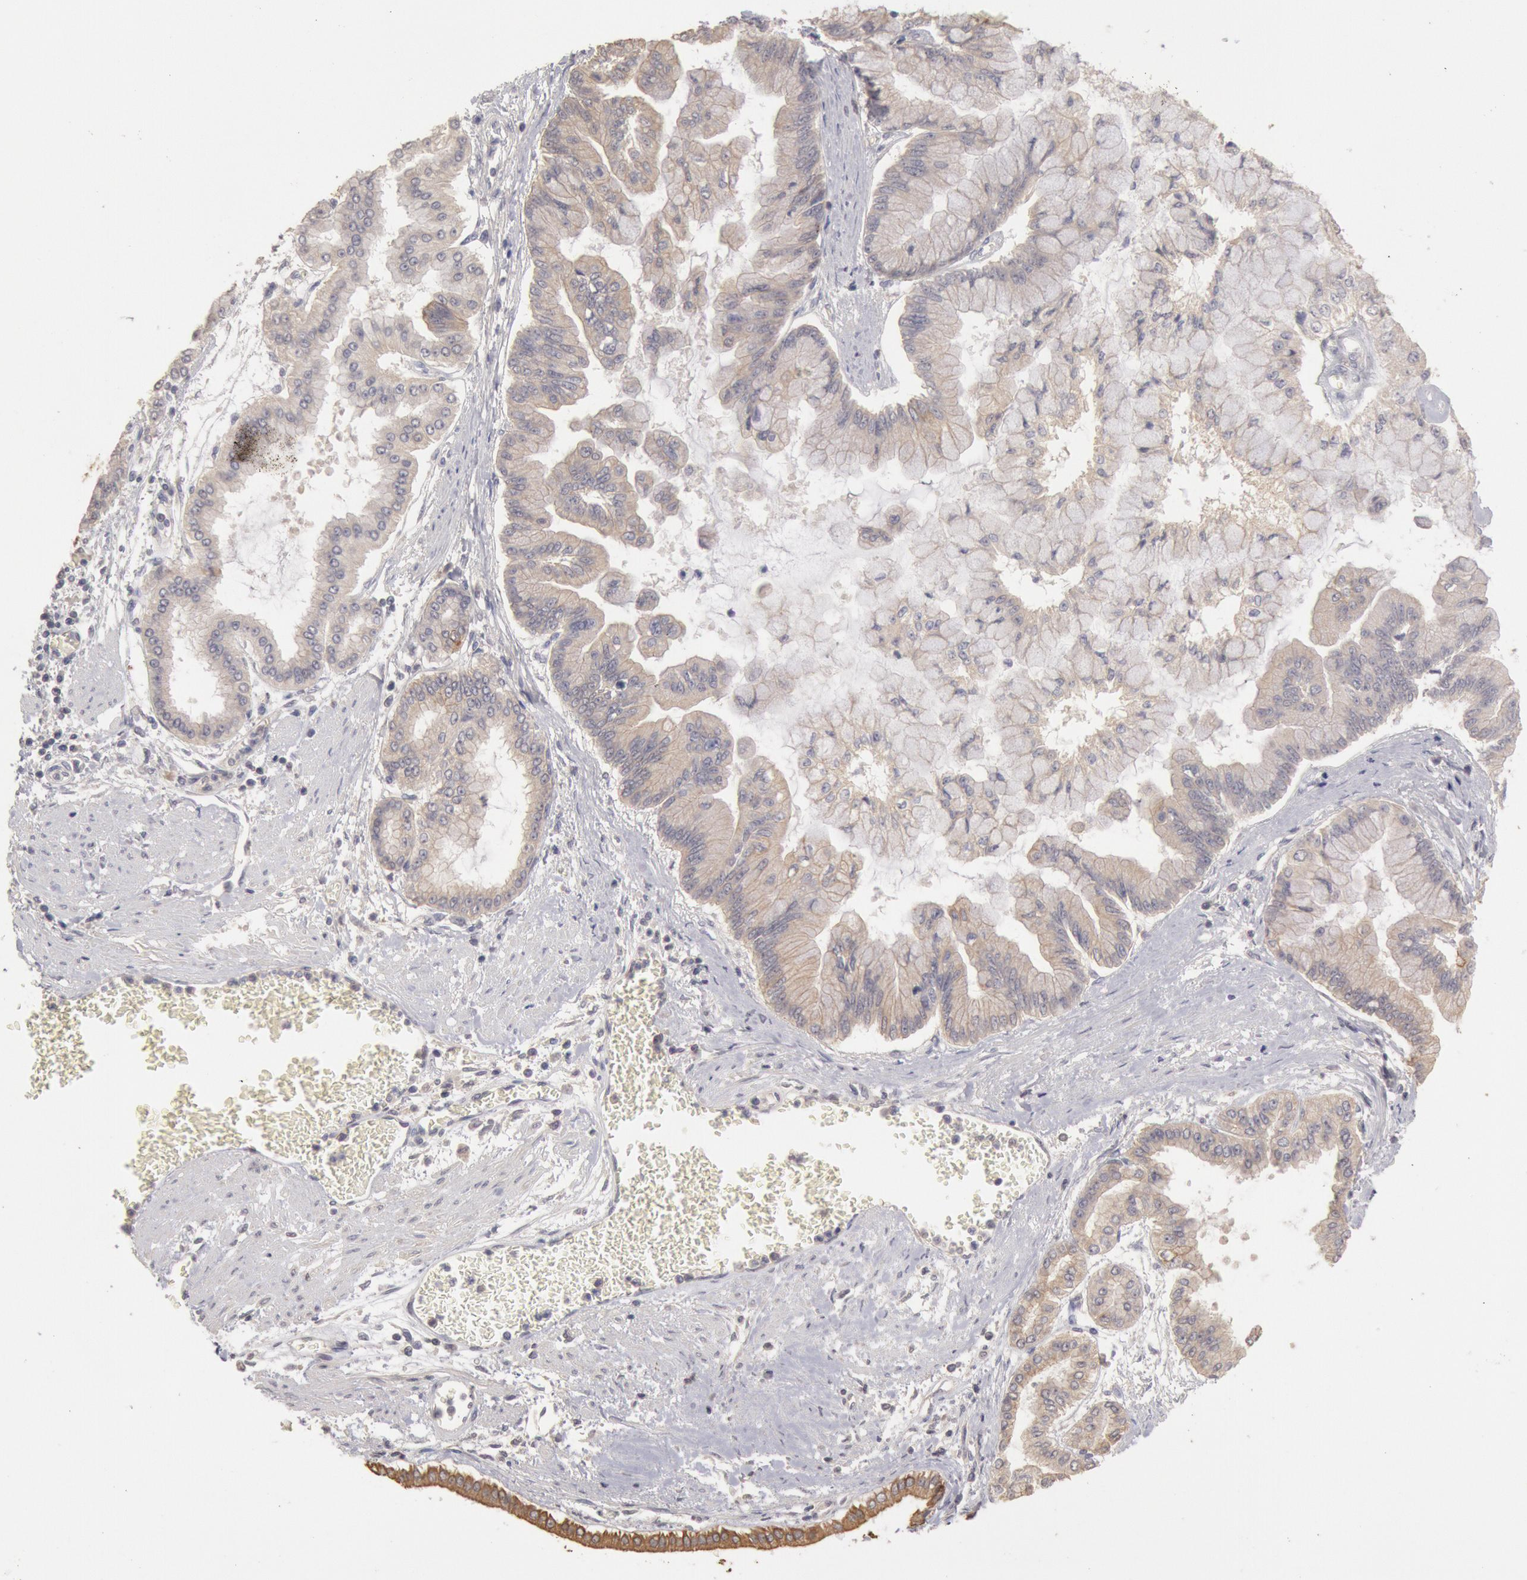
{"staining": {"intensity": "negative", "quantity": "none", "location": "none"}, "tissue": "liver cancer", "cell_type": "Tumor cells", "image_type": "cancer", "snomed": [{"axis": "morphology", "description": "Cholangiocarcinoma"}, {"axis": "topography", "description": "Liver"}], "caption": "IHC micrograph of neoplastic tissue: cholangiocarcinoma (liver) stained with DAB demonstrates no significant protein staining in tumor cells.", "gene": "ZFP36L1", "patient": {"sex": "female", "age": 79}}